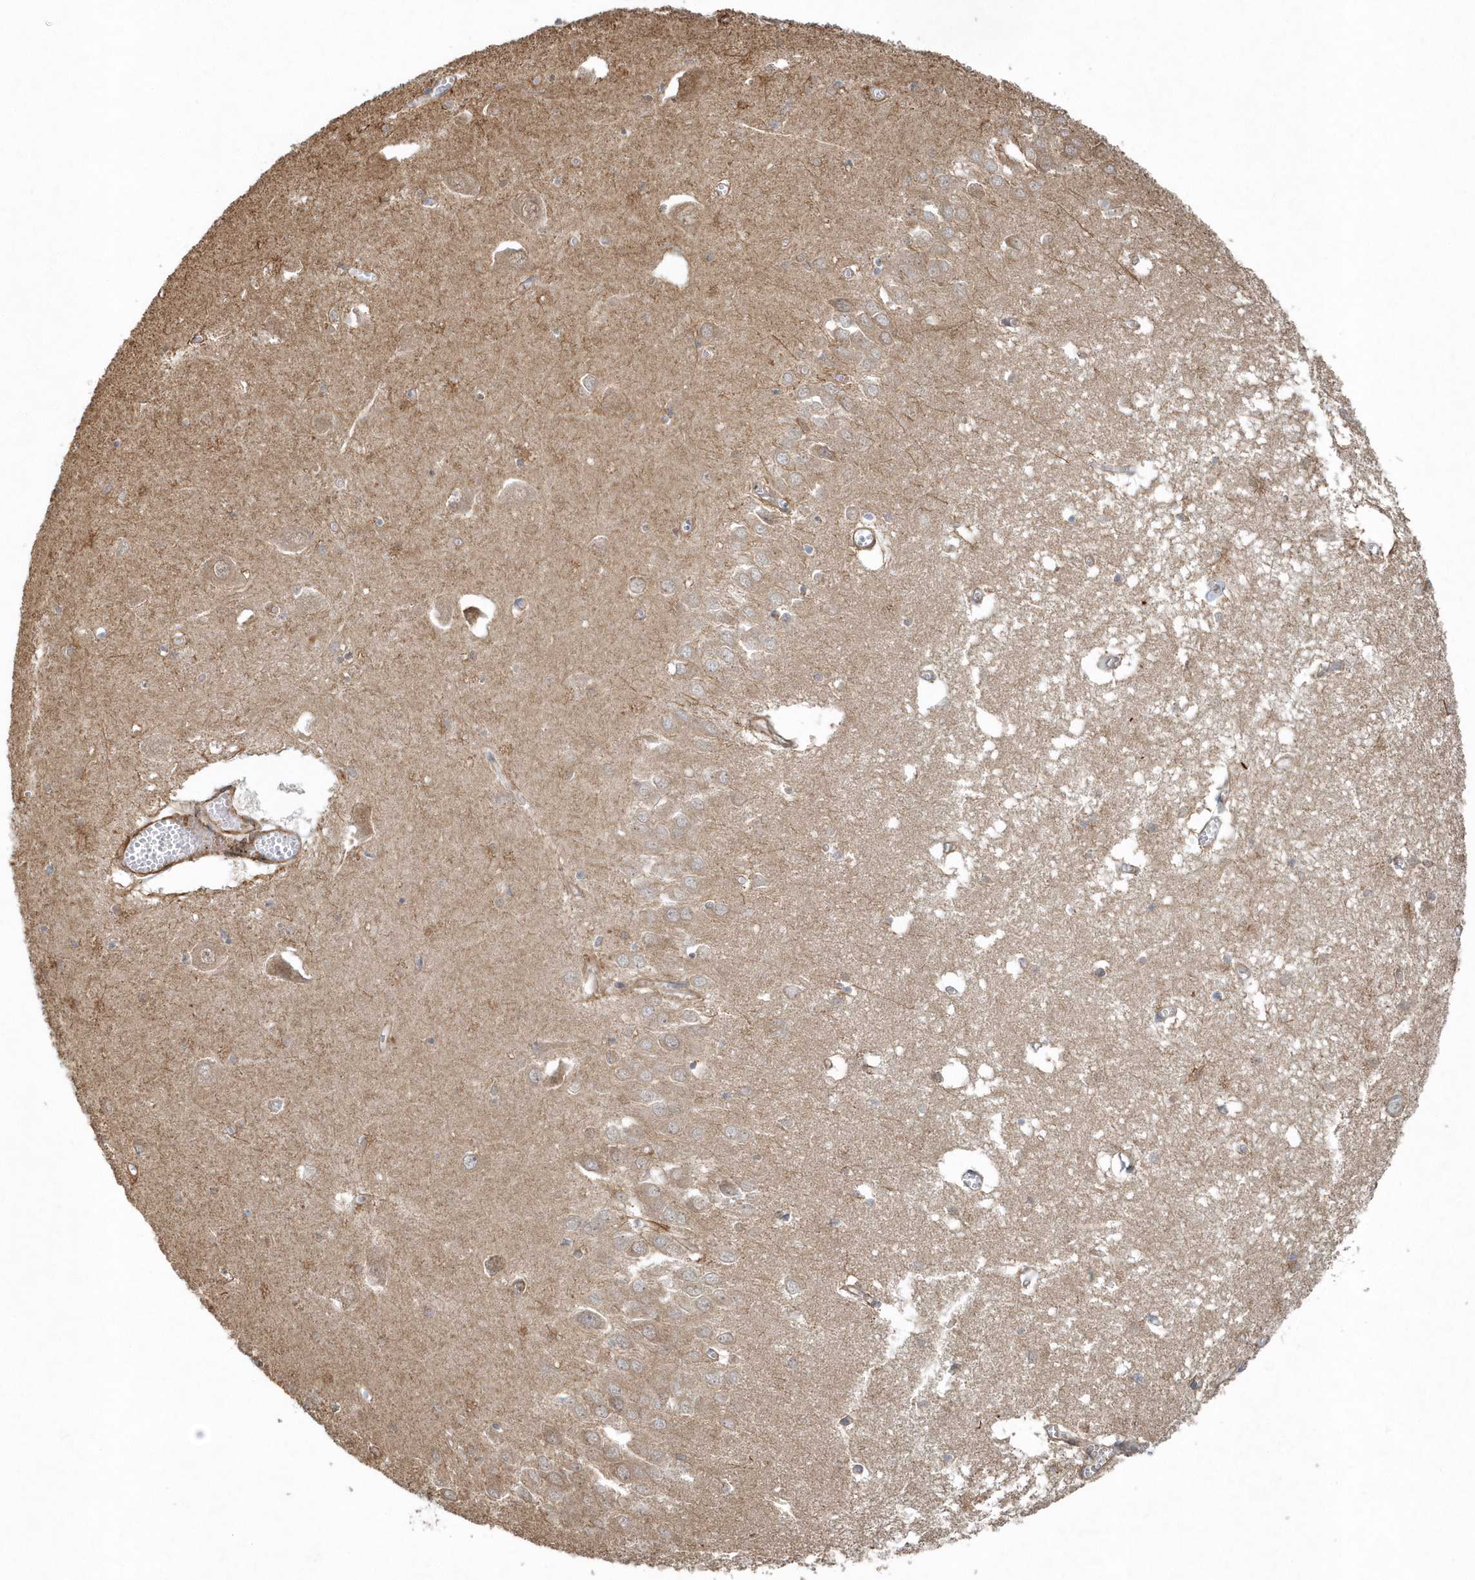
{"staining": {"intensity": "moderate", "quantity": "<25%", "location": "cytoplasmic/membranous"}, "tissue": "hippocampus", "cell_type": "Glial cells", "image_type": "normal", "snomed": [{"axis": "morphology", "description": "Normal tissue, NOS"}, {"axis": "topography", "description": "Hippocampus"}], "caption": "Immunohistochemical staining of normal human hippocampus displays moderate cytoplasmic/membranous protein positivity in approximately <25% of glial cells. The protein is shown in brown color, while the nuclei are stained blue.", "gene": "MMUT", "patient": {"sex": "male", "age": 70}}